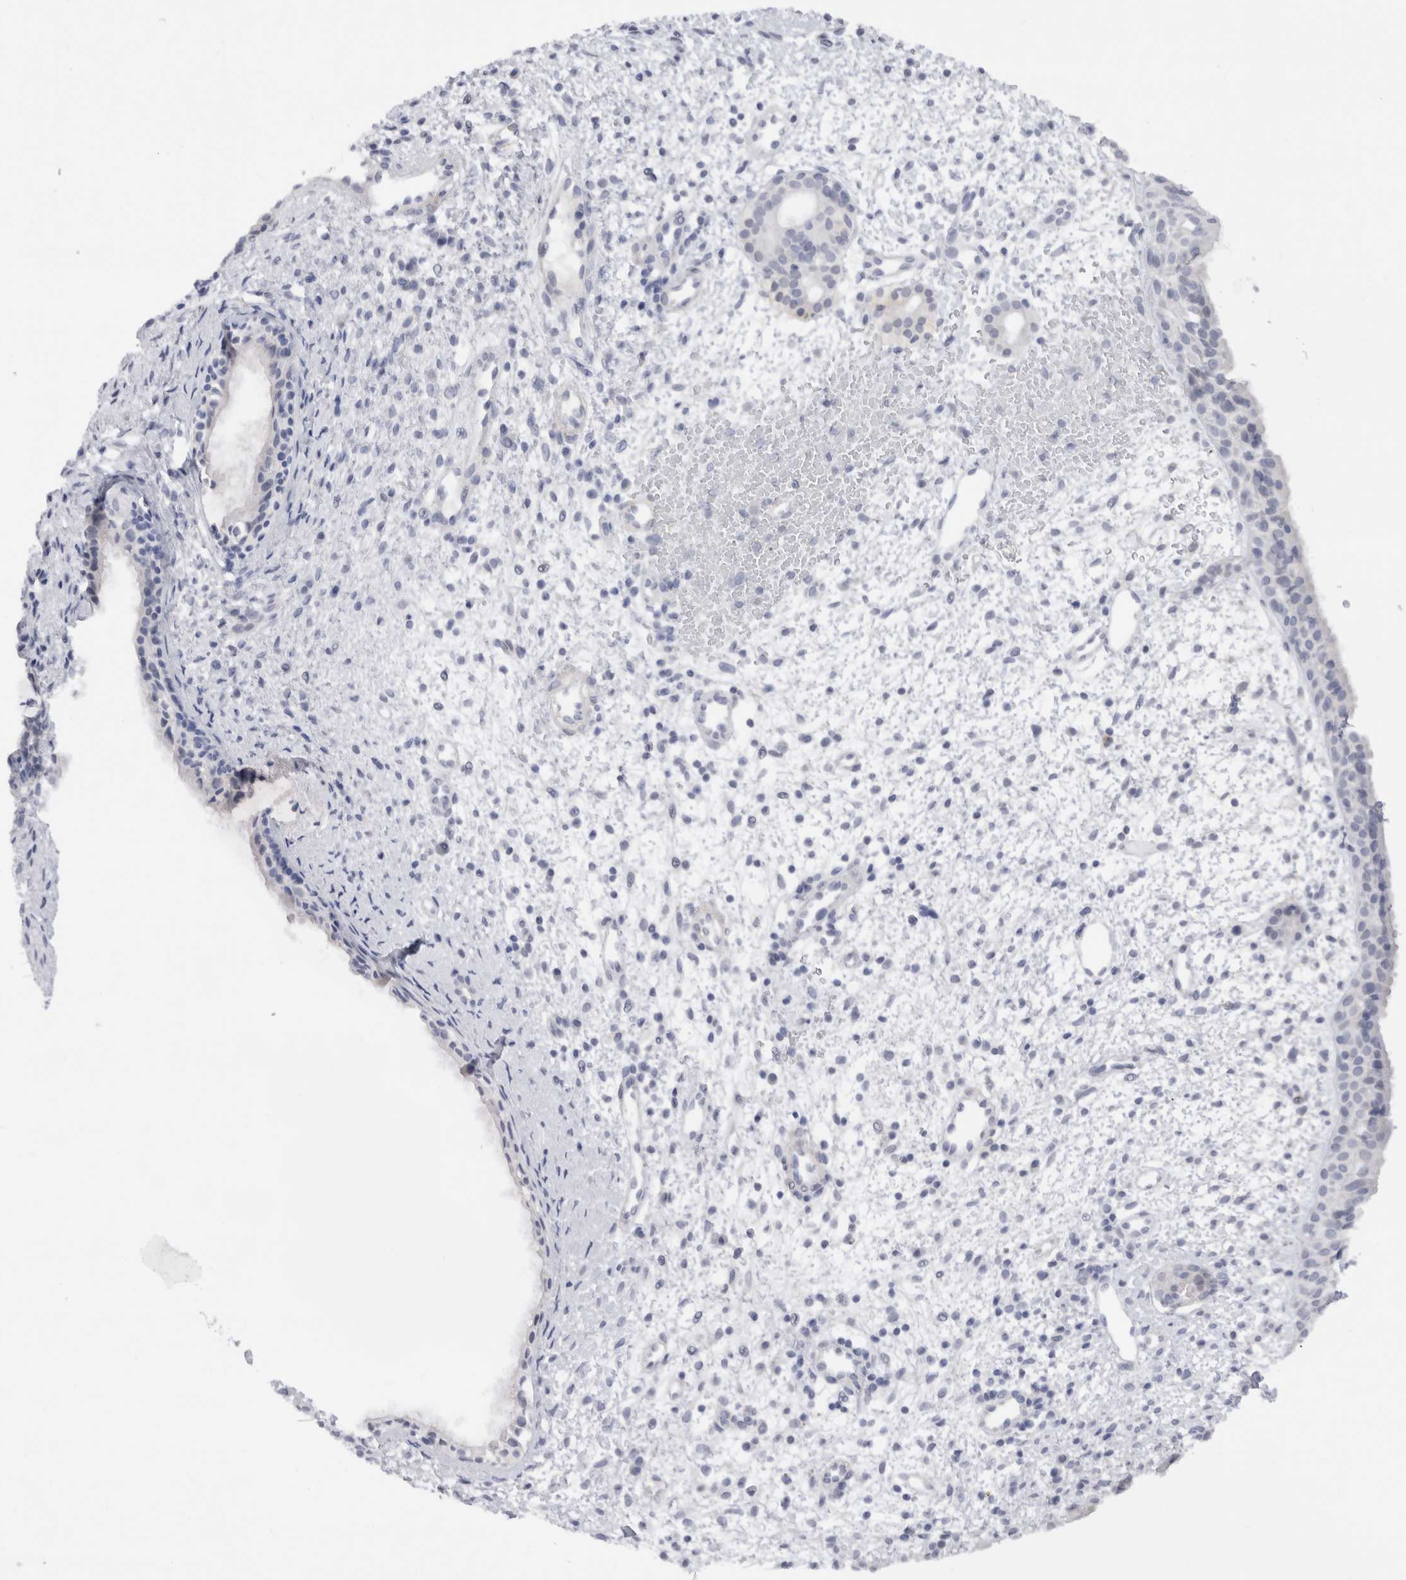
{"staining": {"intensity": "negative", "quantity": "none", "location": "none"}, "tissue": "nasopharynx", "cell_type": "Respiratory epithelial cells", "image_type": "normal", "snomed": [{"axis": "morphology", "description": "Normal tissue, NOS"}, {"axis": "topography", "description": "Nasopharynx"}], "caption": "DAB immunohistochemical staining of benign human nasopharynx shows no significant expression in respiratory epithelial cells.", "gene": "C9orf50", "patient": {"sex": "male", "age": 22}}